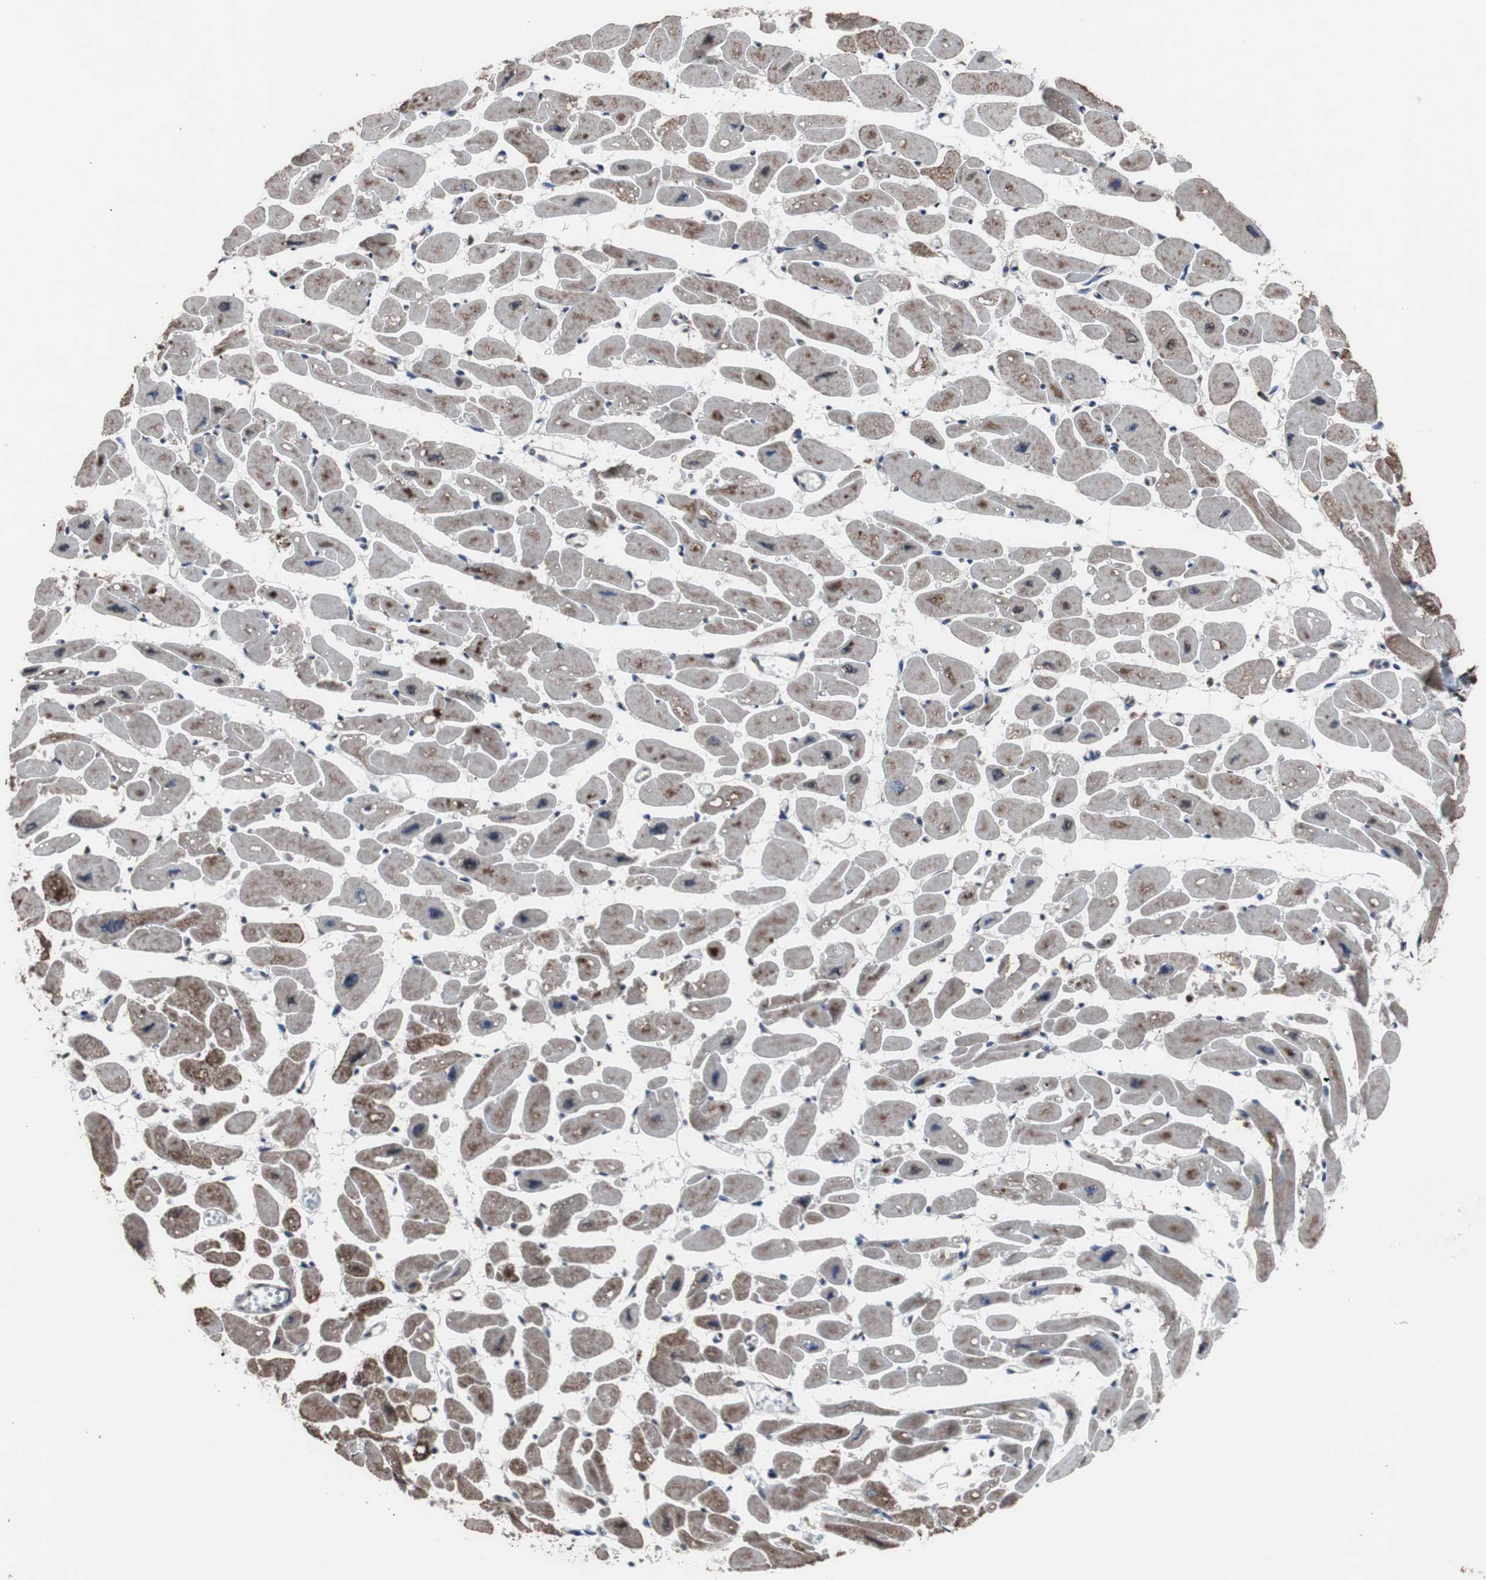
{"staining": {"intensity": "moderate", "quantity": "25%-75%", "location": "nuclear"}, "tissue": "heart muscle", "cell_type": "Cardiomyocytes", "image_type": "normal", "snomed": [{"axis": "morphology", "description": "Normal tissue, NOS"}, {"axis": "topography", "description": "Heart"}], "caption": "An image of human heart muscle stained for a protein displays moderate nuclear brown staining in cardiomyocytes.", "gene": "MED27", "patient": {"sex": "female", "age": 54}}